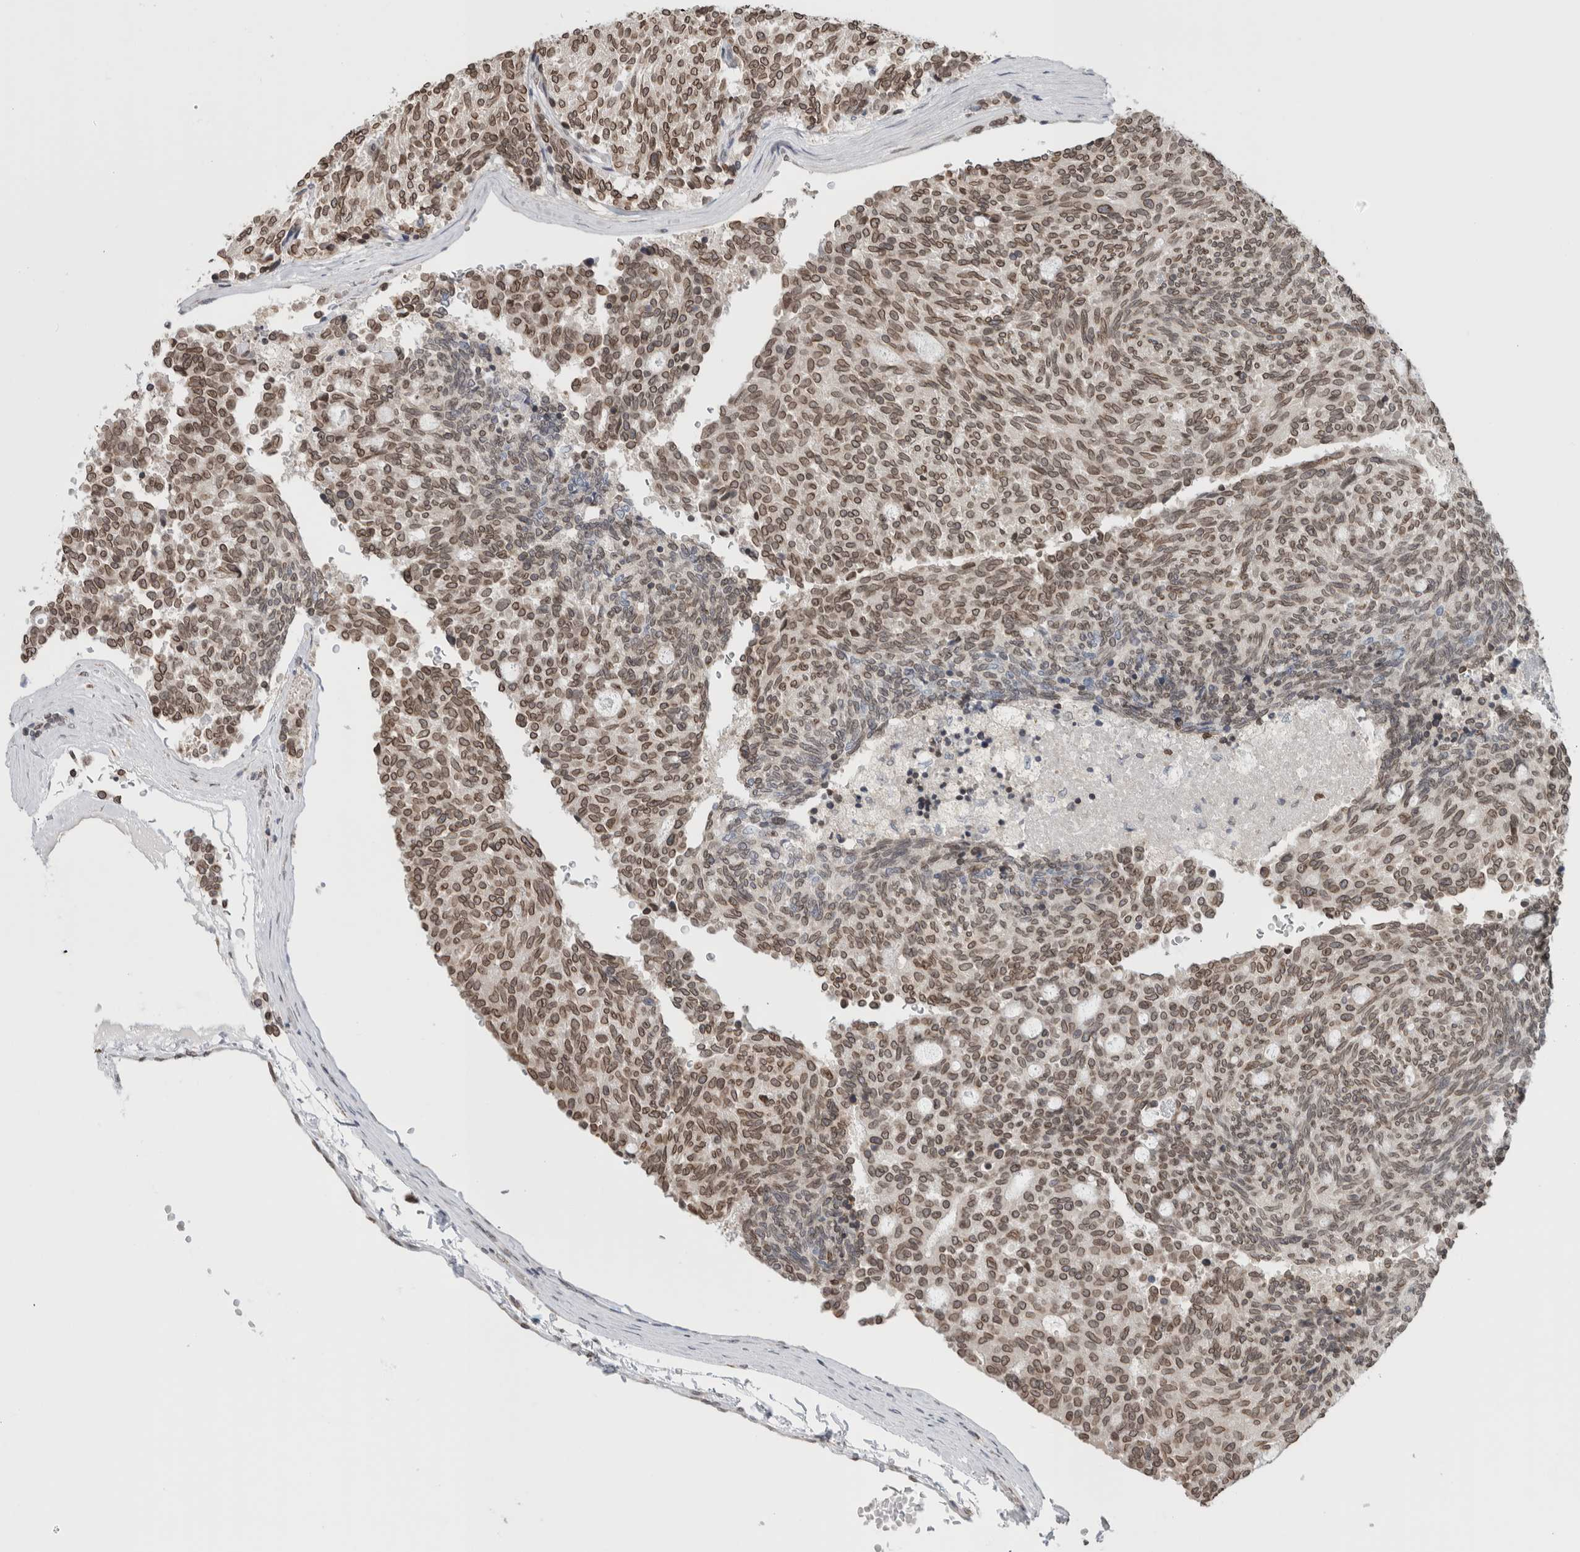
{"staining": {"intensity": "moderate", "quantity": ">75%", "location": "cytoplasmic/membranous,nuclear"}, "tissue": "carcinoid", "cell_type": "Tumor cells", "image_type": "cancer", "snomed": [{"axis": "morphology", "description": "Carcinoid, malignant, NOS"}, {"axis": "topography", "description": "Pancreas"}], "caption": "Human malignant carcinoid stained with a brown dye displays moderate cytoplasmic/membranous and nuclear positive expression in approximately >75% of tumor cells.", "gene": "RBMX2", "patient": {"sex": "female", "age": 54}}